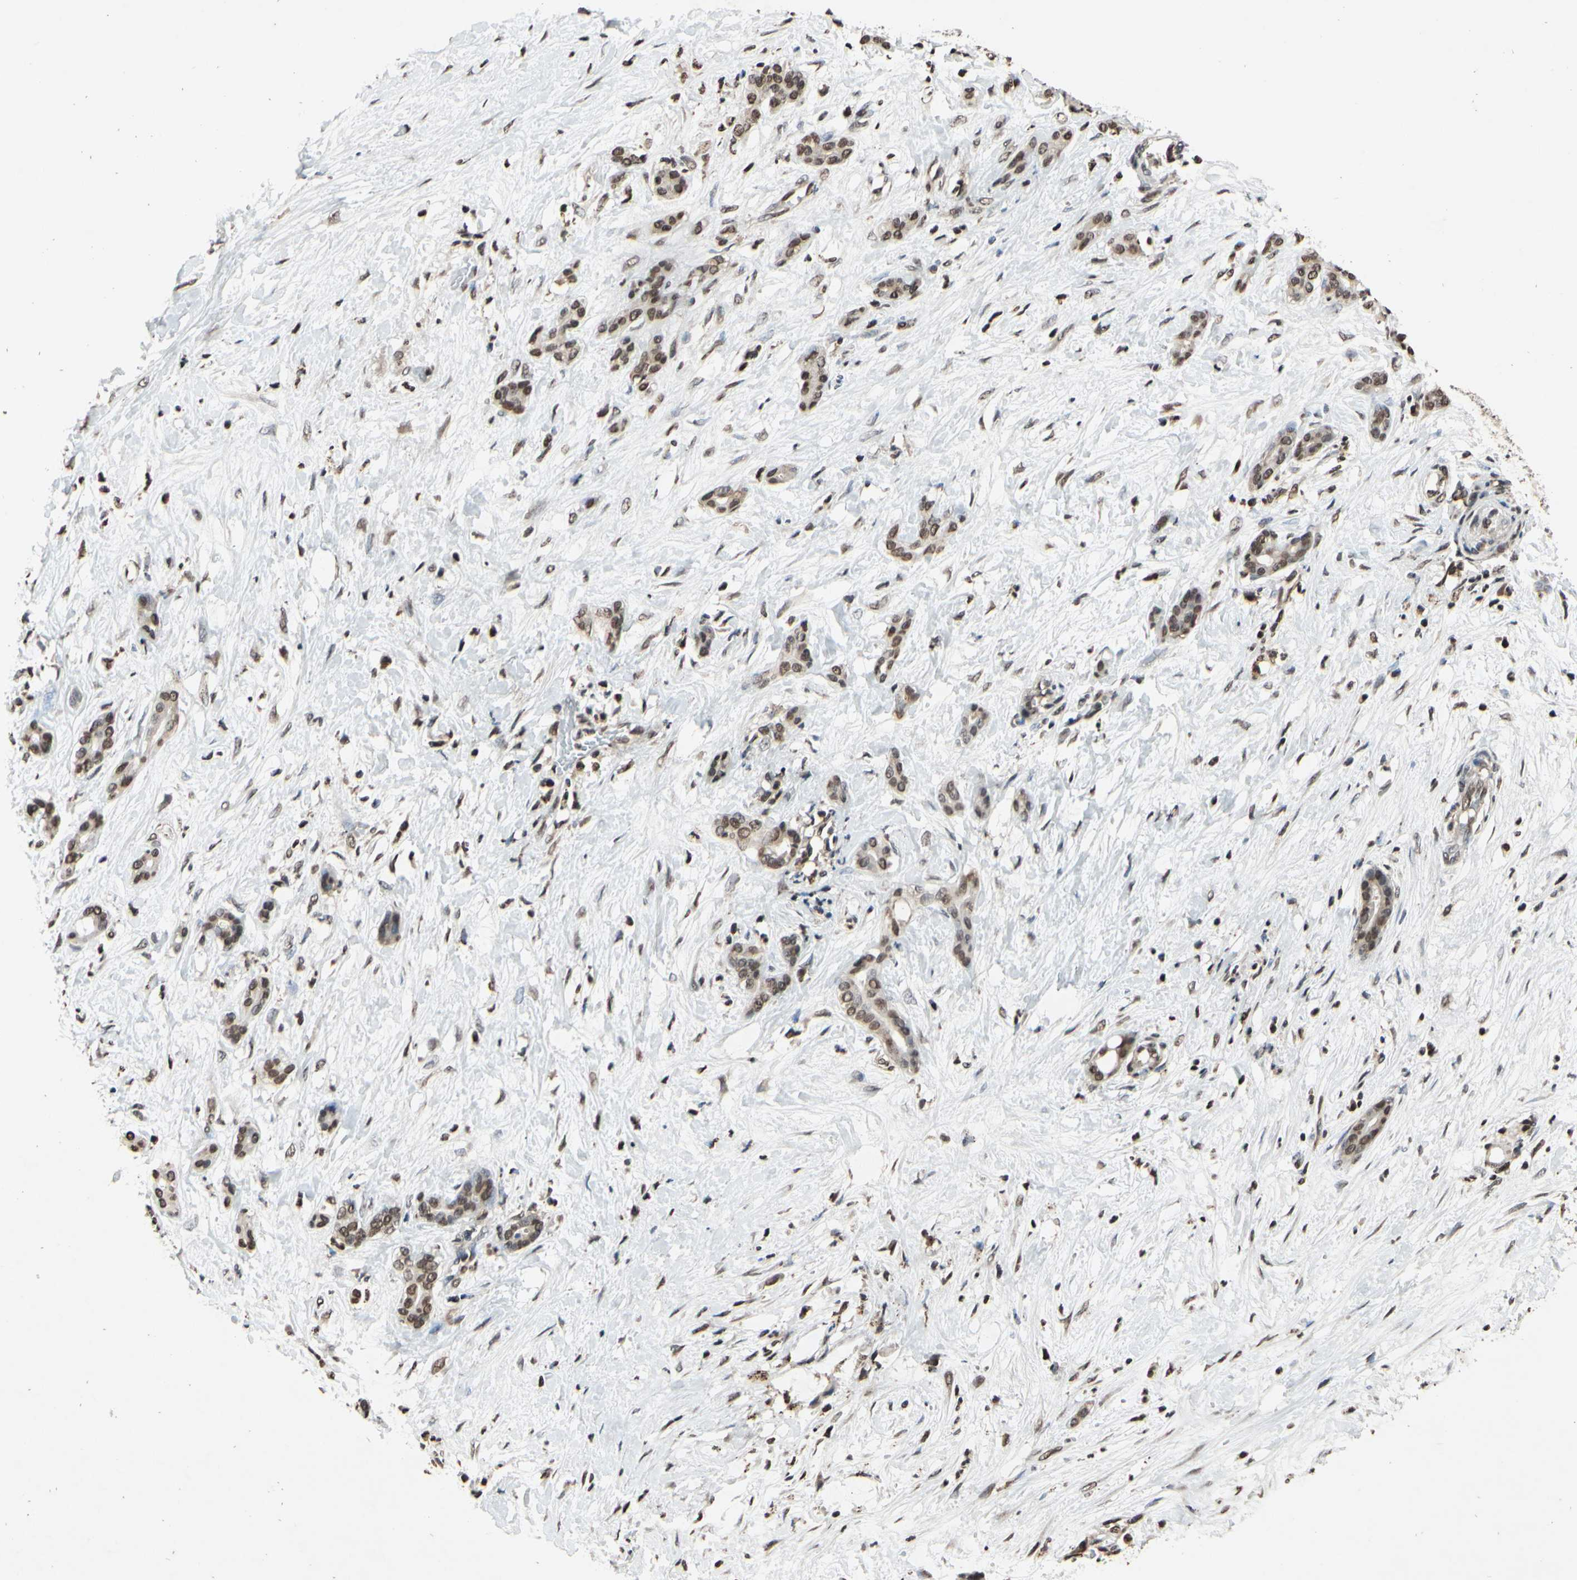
{"staining": {"intensity": "moderate", "quantity": ">75%", "location": "nuclear"}, "tissue": "pancreatic cancer", "cell_type": "Tumor cells", "image_type": "cancer", "snomed": [{"axis": "morphology", "description": "Adenocarcinoma, NOS"}, {"axis": "topography", "description": "Pancreas"}], "caption": "Immunohistochemical staining of pancreatic adenocarcinoma reveals moderate nuclear protein staining in about >75% of tumor cells. Immunohistochemistry (ihc) stains the protein of interest in brown and the nuclei are stained blue.", "gene": "HIPK2", "patient": {"sex": "male", "age": 41}}